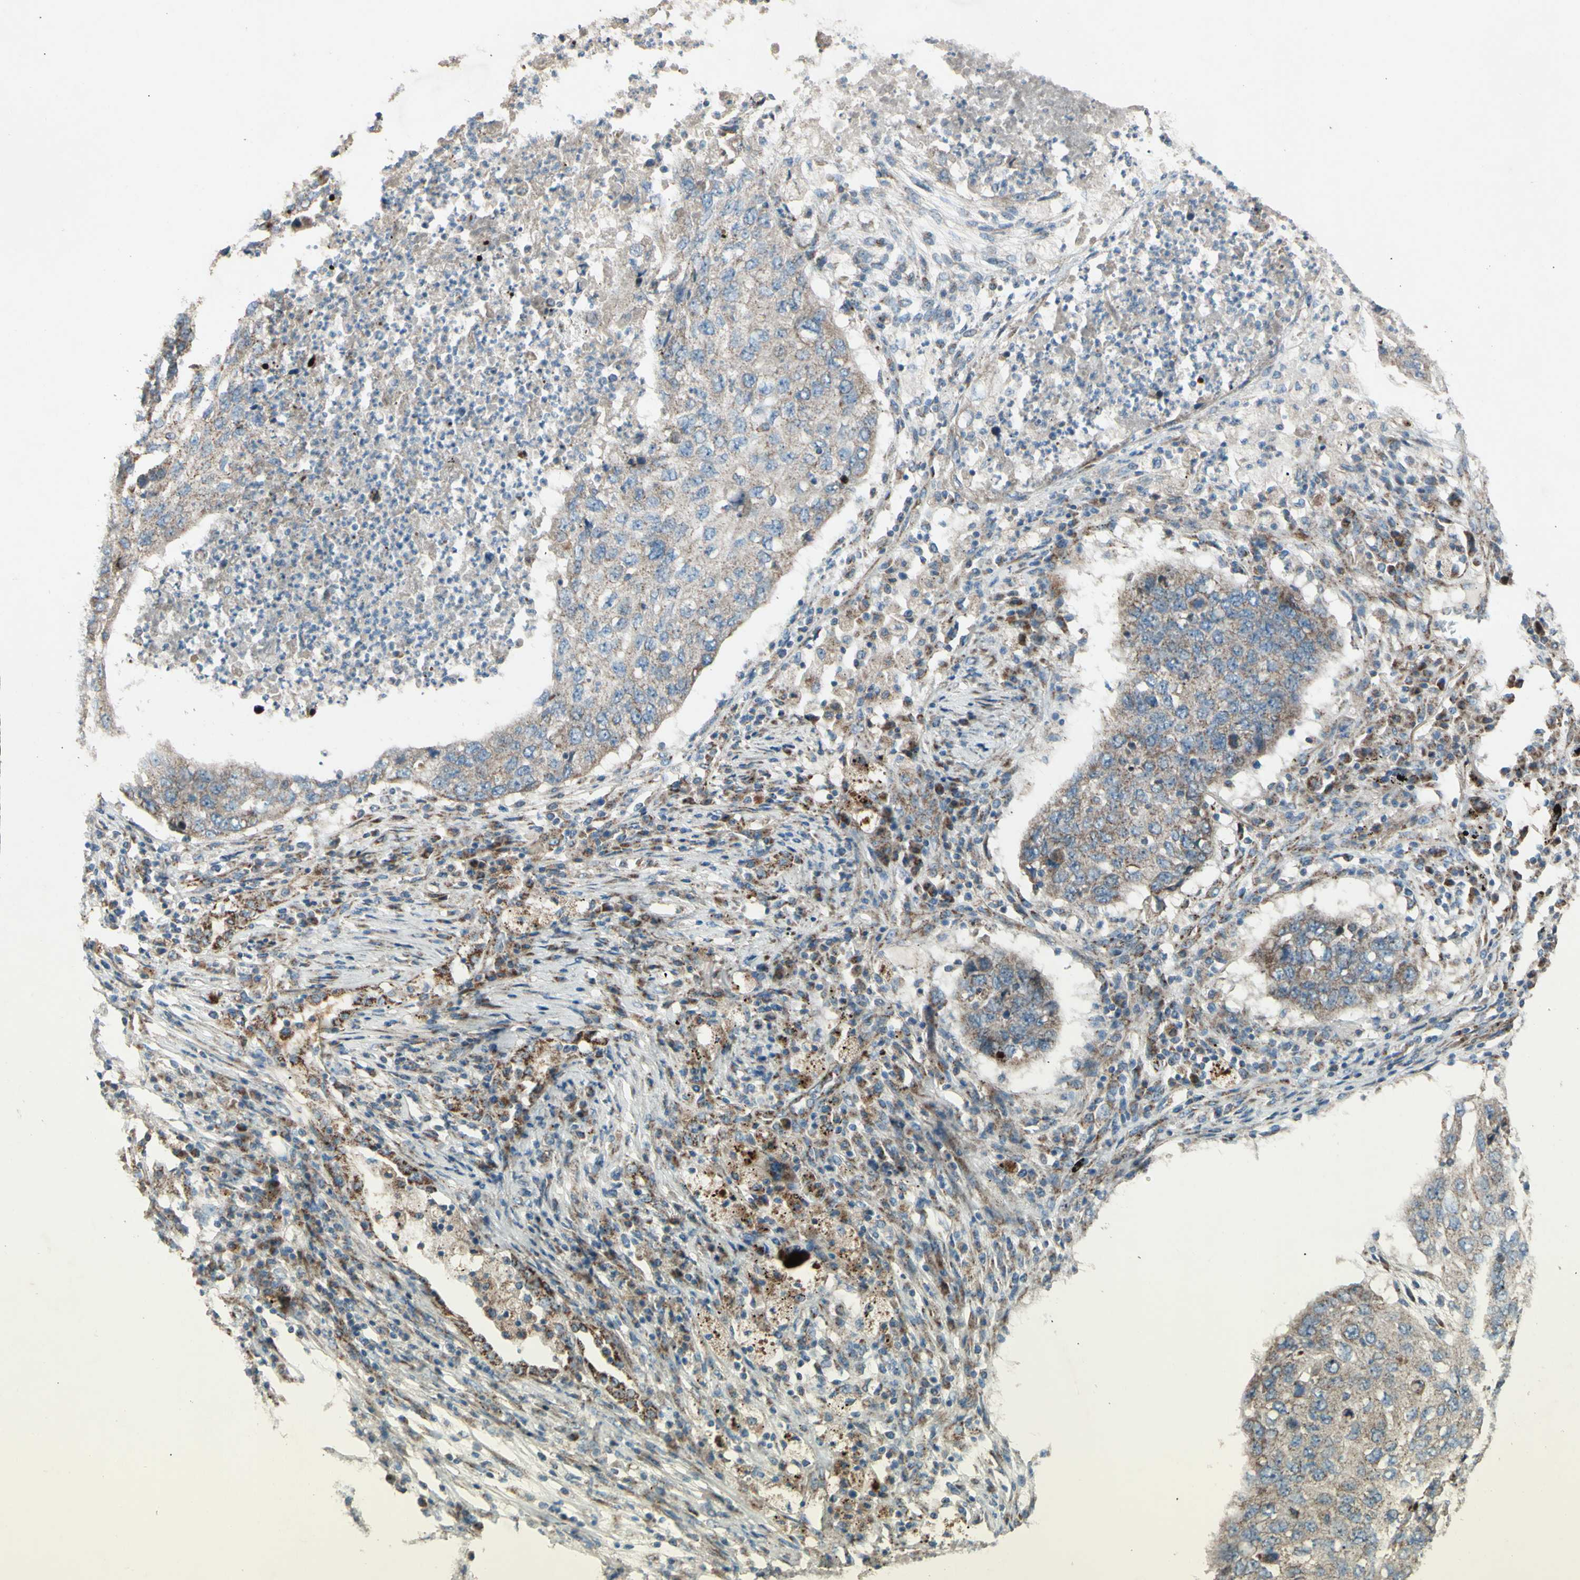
{"staining": {"intensity": "moderate", "quantity": ">75%", "location": "cytoplasmic/membranous"}, "tissue": "lung cancer", "cell_type": "Tumor cells", "image_type": "cancer", "snomed": [{"axis": "morphology", "description": "Squamous cell carcinoma, NOS"}, {"axis": "topography", "description": "Lung"}], "caption": "IHC photomicrograph of human squamous cell carcinoma (lung) stained for a protein (brown), which demonstrates medium levels of moderate cytoplasmic/membranous staining in about >75% of tumor cells.", "gene": "RHOT1", "patient": {"sex": "female", "age": 63}}